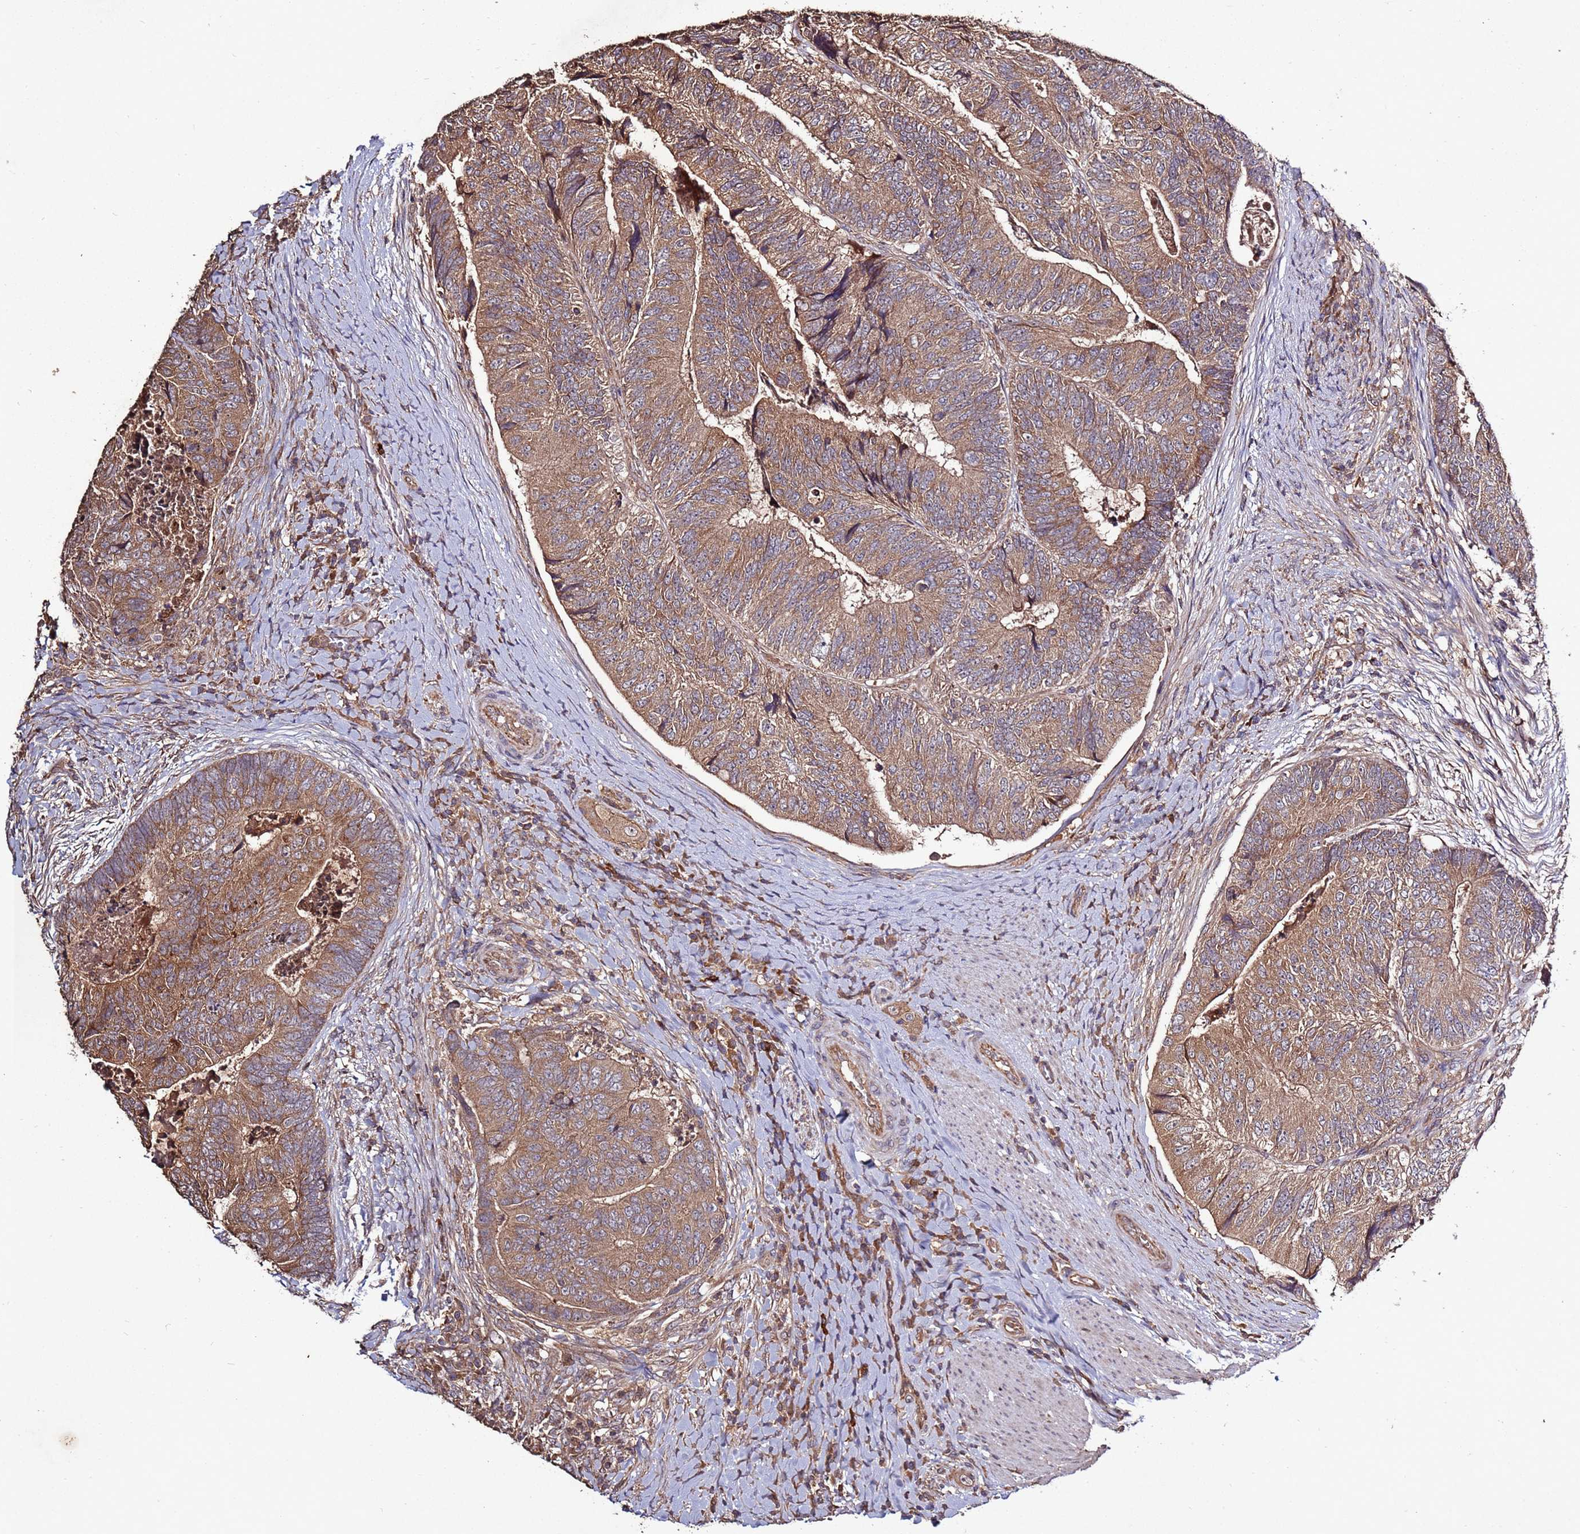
{"staining": {"intensity": "moderate", "quantity": ">75%", "location": "cytoplasmic/membranous"}, "tissue": "colorectal cancer", "cell_type": "Tumor cells", "image_type": "cancer", "snomed": [{"axis": "morphology", "description": "Adenocarcinoma, NOS"}, {"axis": "topography", "description": "Colon"}], "caption": "Adenocarcinoma (colorectal) tissue reveals moderate cytoplasmic/membranous positivity in about >75% of tumor cells, visualized by immunohistochemistry.", "gene": "RPS15A", "patient": {"sex": "female", "age": 67}}